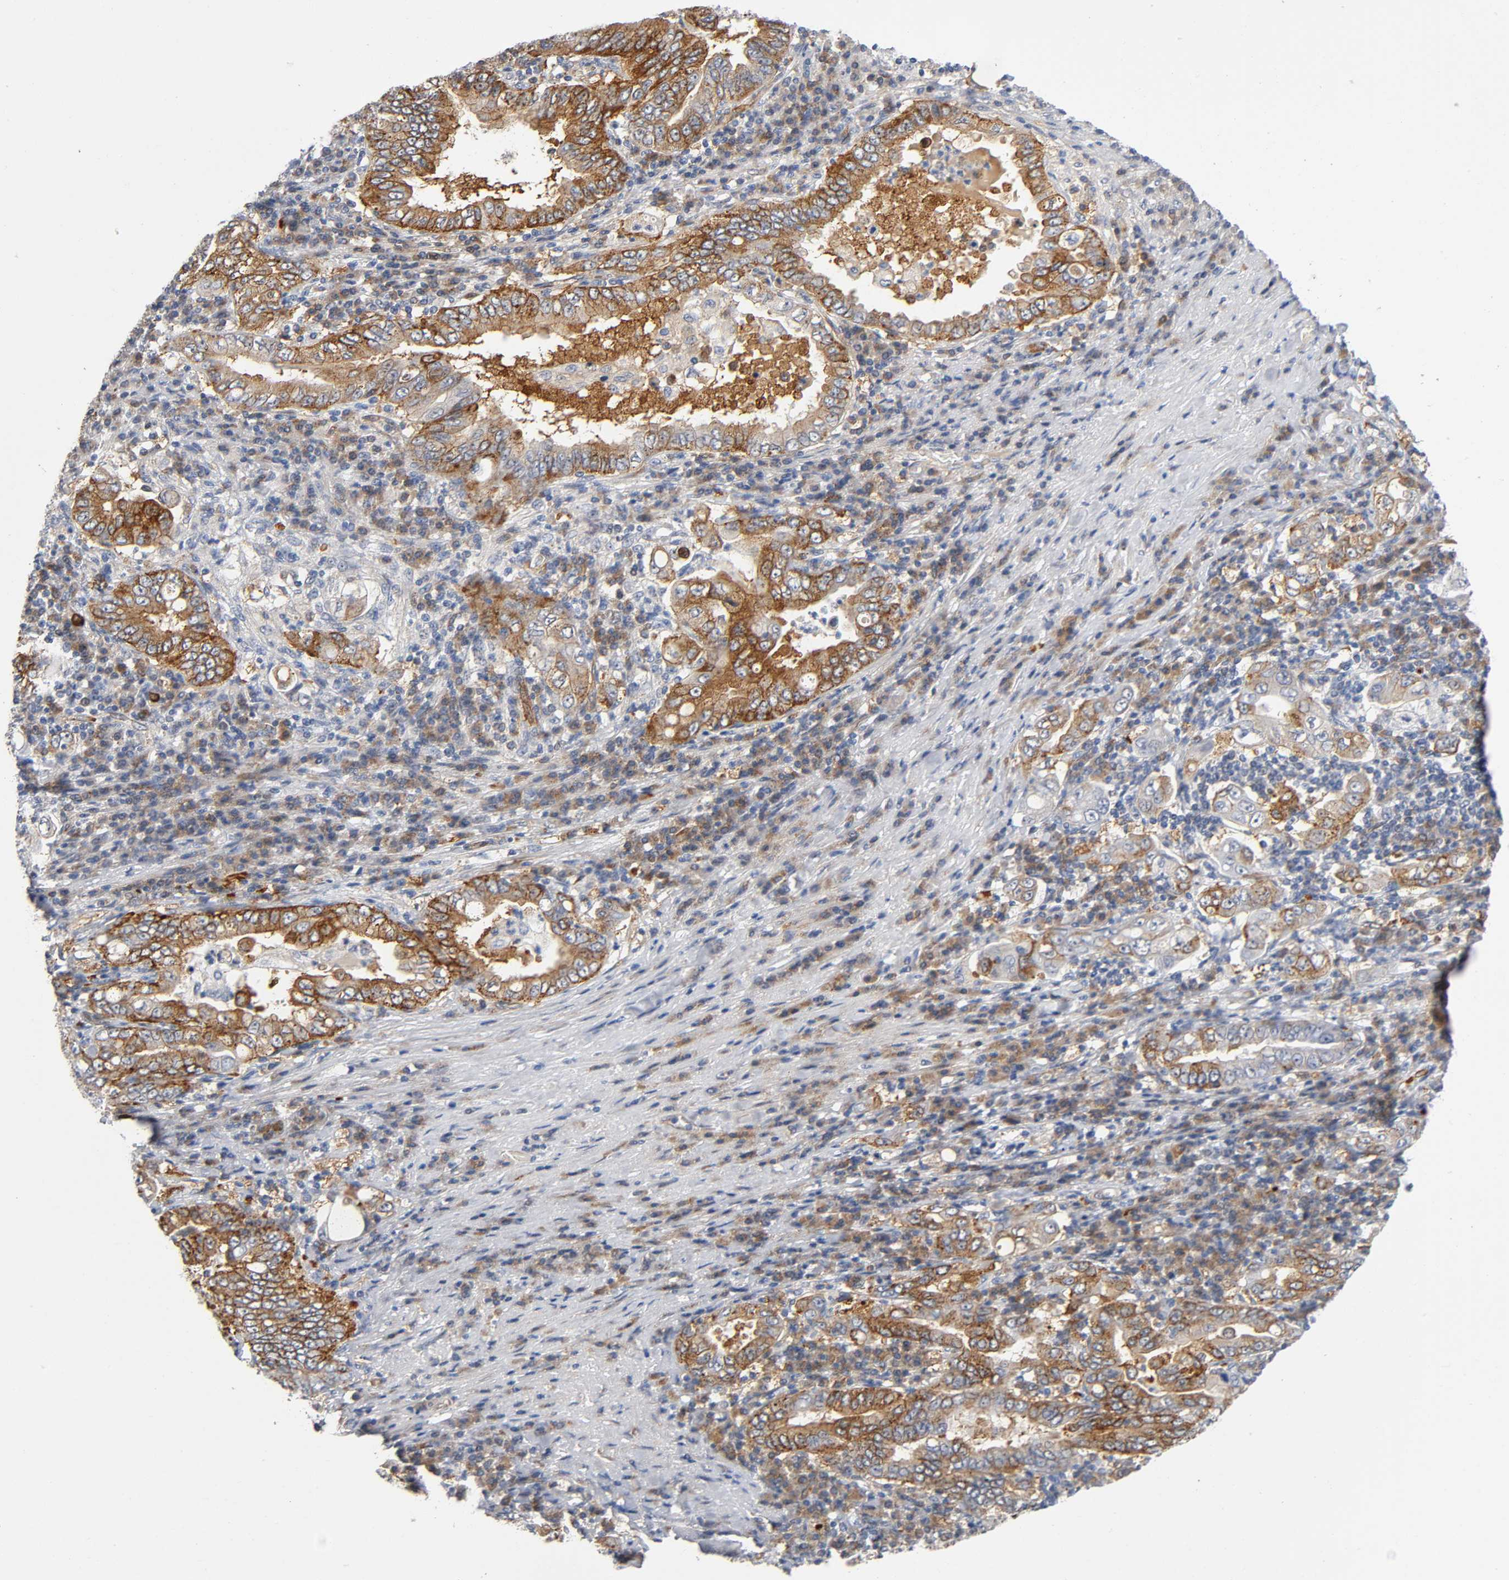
{"staining": {"intensity": "moderate", "quantity": ">75%", "location": "cytoplasmic/membranous"}, "tissue": "stomach cancer", "cell_type": "Tumor cells", "image_type": "cancer", "snomed": [{"axis": "morphology", "description": "Normal tissue, NOS"}, {"axis": "morphology", "description": "Adenocarcinoma, NOS"}, {"axis": "topography", "description": "Esophagus"}, {"axis": "topography", "description": "Stomach, upper"}, {"axis": "topography", "description": "Peripheral nerve tissue"}], "caption": "High-power microscopy captured an immunohistochemistry photomicrograph of adenocarcinoma (stomach), revealing moderate cytoplasmic/membranous staining in about >75% of tumor cells. (IHC, brightfield microscopy, high magnification).", "gene": "CD2AP", "patient": {"sex": "male", "age": 62}}